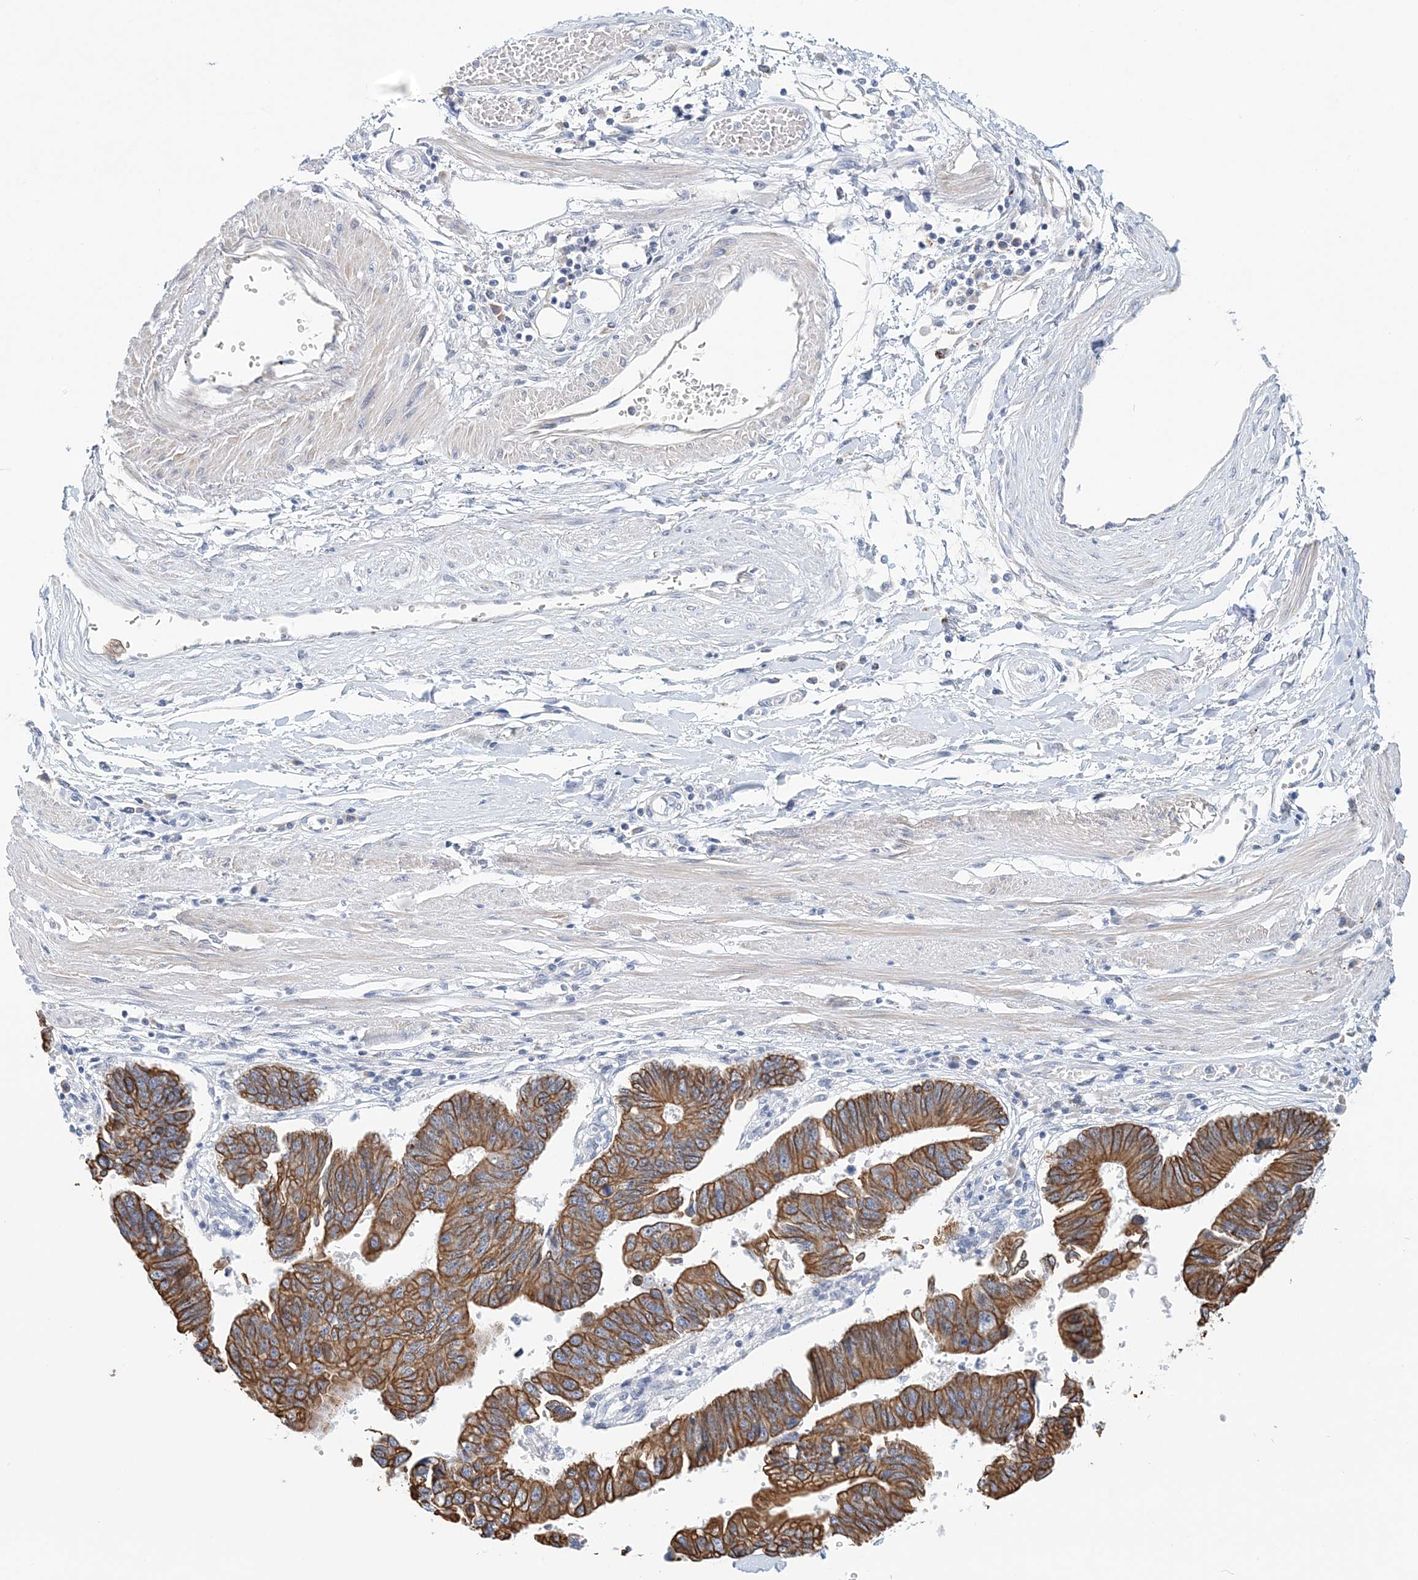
{"staining": {"intensity": "strong", "quantity": ">75%", "location": "cytoplasmic/membranous"}, "tissue": "stomach cancer", "cell_type": "Tumor cells", "image_type": "cancer", "snomed": [{"axis": "morphology", "description": "Adenocarcinoma, NOS"}, {"axis": "topography", "description": "Stomach"}], "caption": "Tumor cells exhibit high levels of strong cytoplasmic/membranous staining in approximately >75% of cells in stomach cancer.", "gene": "LRRIQ4", "patient": {"sex": "male", "age": 59}}